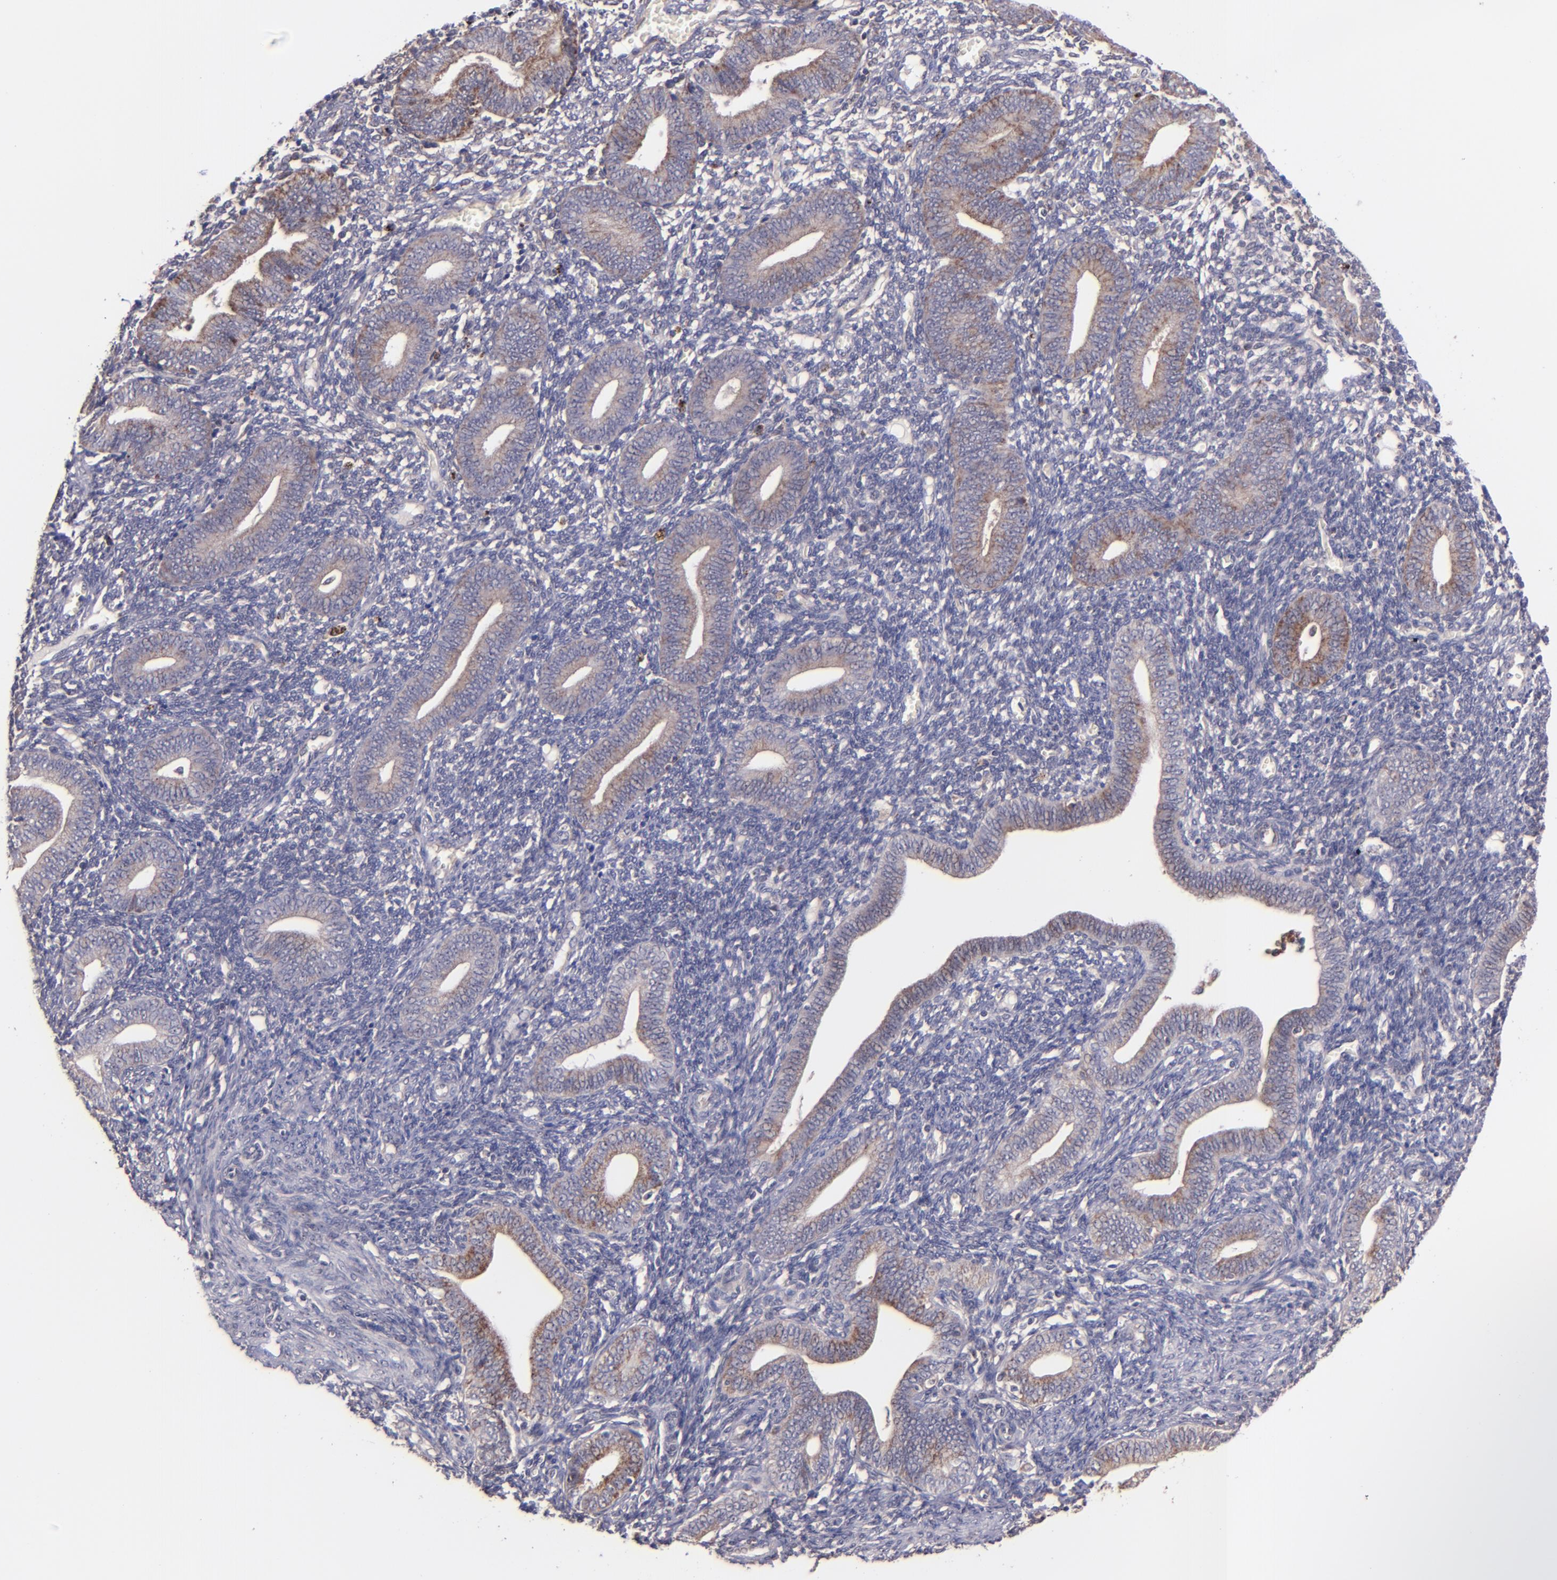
{"staining": {"intensity": "negative", "quantity": "none", "location": "none"}, "tissue": "endometrium", "cell_type": "Cells in endometrial stroma", "image_type": "normal", "snomed": [{"axis": "morphology", "description": "Normal tissue, NOS"}, {"axis": "topography", "description": "Uterus"}, {"axis": "topography", "description": "Endometrium"}], "caption": "Cells in endometrial stroma are negative for protein expression in unremarkable human endometrium. (Brightfield microscopy of DAB immunohistochemistry (IHC) at high magnification).", "gene": "SHC1", "patient": {"sex": "female", "age": 33}}